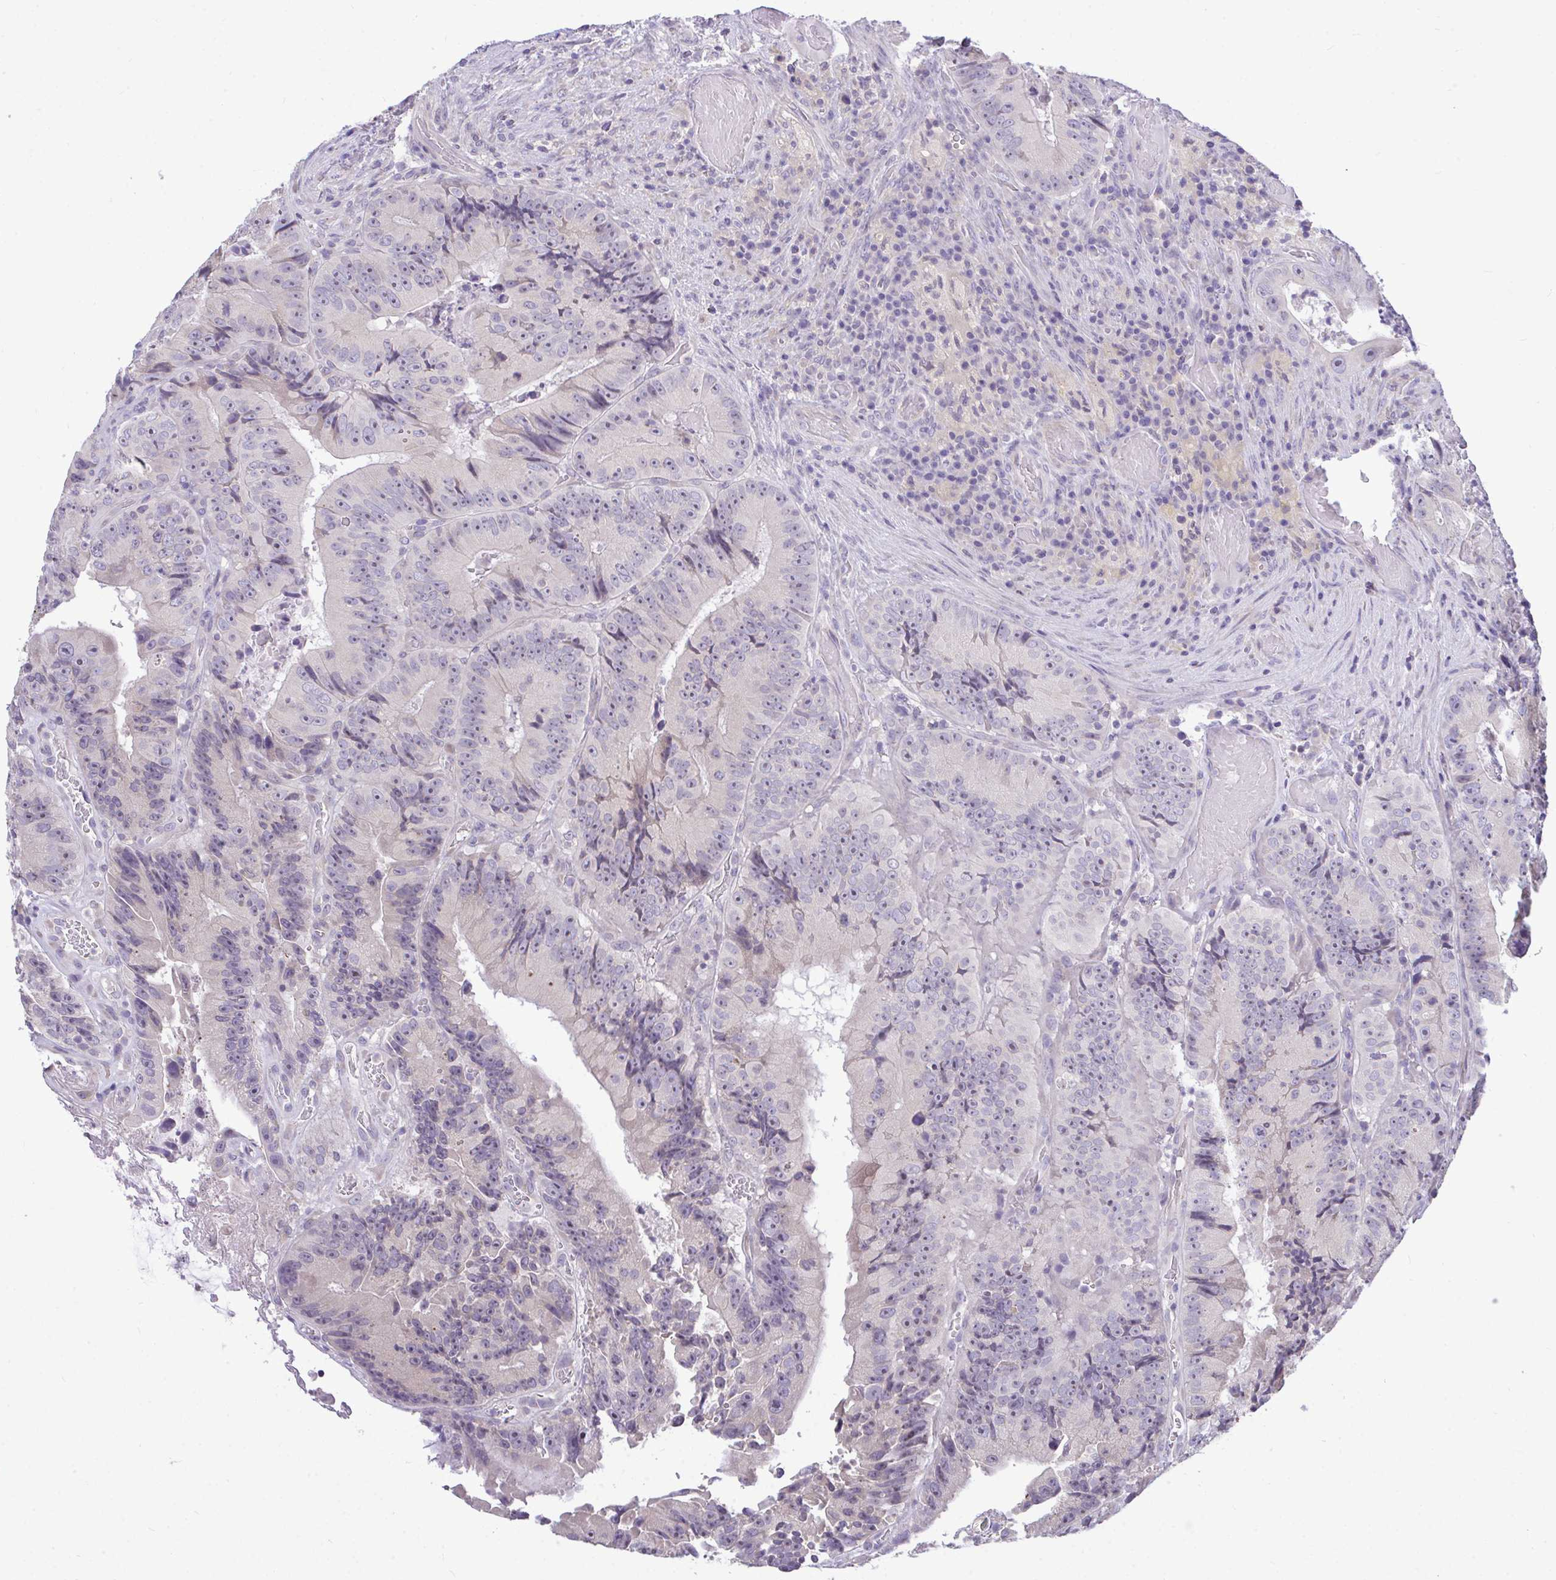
{"staining": {"intensity": "negative", "quantity": "none", "location": "none"}, "tissue": "colorectal cancer", "cell_type": "Tumor cells", "image_type": "cancer", "snomed": [{"axis": "morphology", "description": "Adenocarcinoma, NOS"}, {"axis": "topography", "description": "Colon"}], "caption": "DAB (3,3'-diaminobenzidine) immunohistochemical staining of colorectal adenocarcinoma reveals no significant staining in tumor cells.", "gene": "PIGK", "patient": {"sex": "female", "age": 86}}